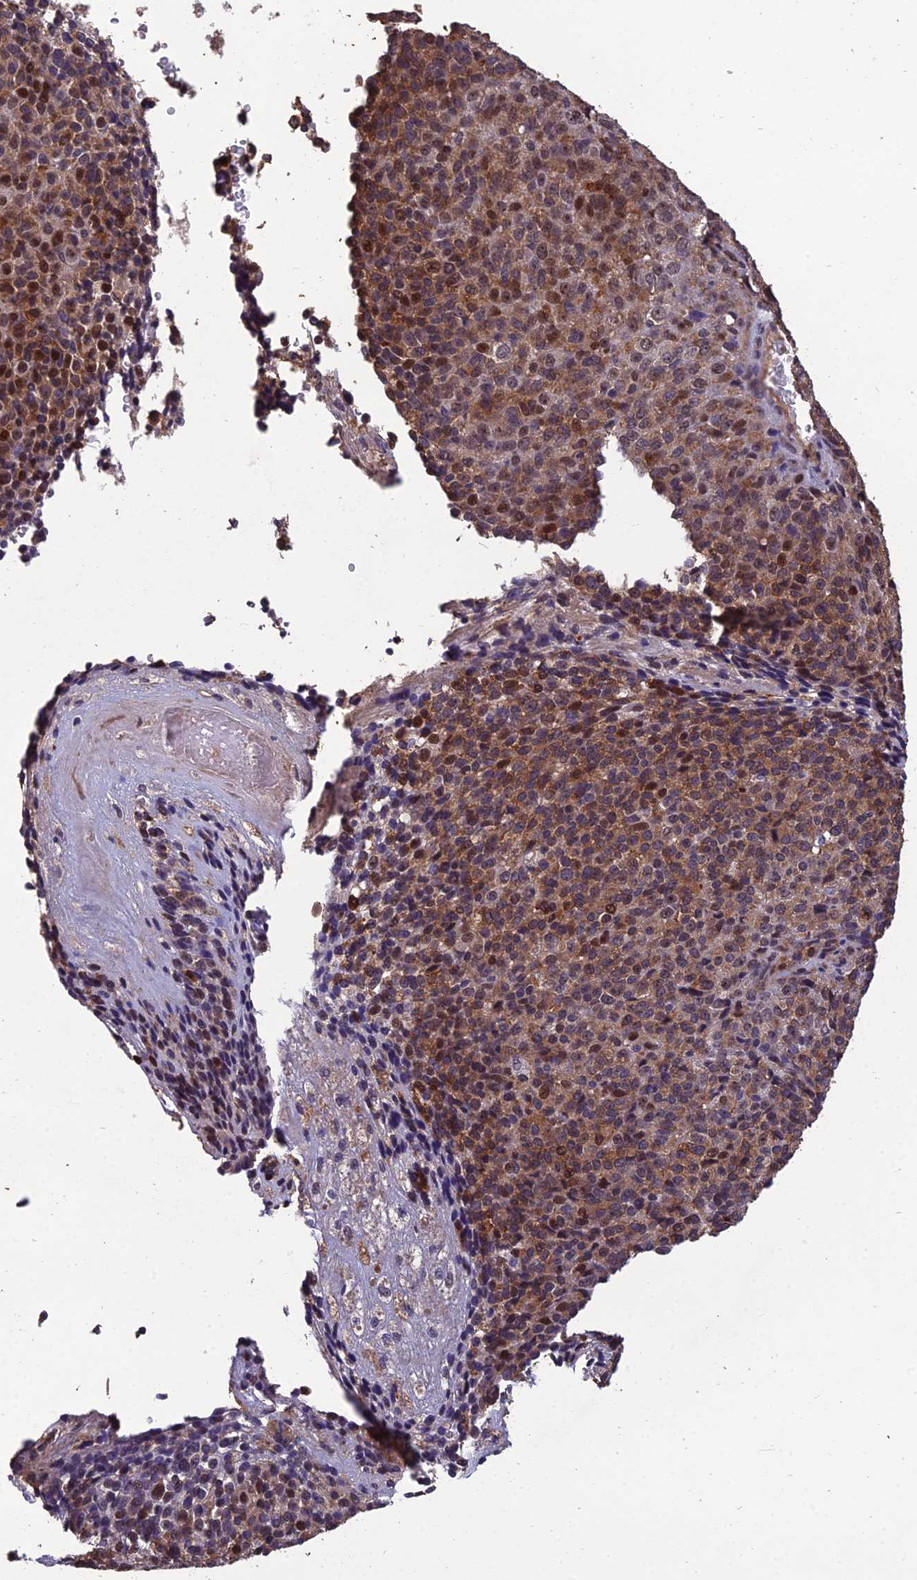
{"staining": {"intensity": "moderate", "quantity": ">75%", "location": "cytoplasmic/membranous,nuclear"}, "tissue": "melanoma", "cell_type": "Tumor cells", "image_type": "cancer", "snomed": [{"axis": "morphology", "description": "Malignant melanoma, Metastatic site"}, {"axis": "topography", "description": "Brain"}], "caption": "An immunohistochemistry image of tumor tissue is shown. Protein staining in brown labels moderate cytoplasmic/membranous and nuclear positivity in malignant melanoma (metastatic site) within tumor cells.", "gene": "GRWD1", "patient": {"sex": "female", "age": 56}}